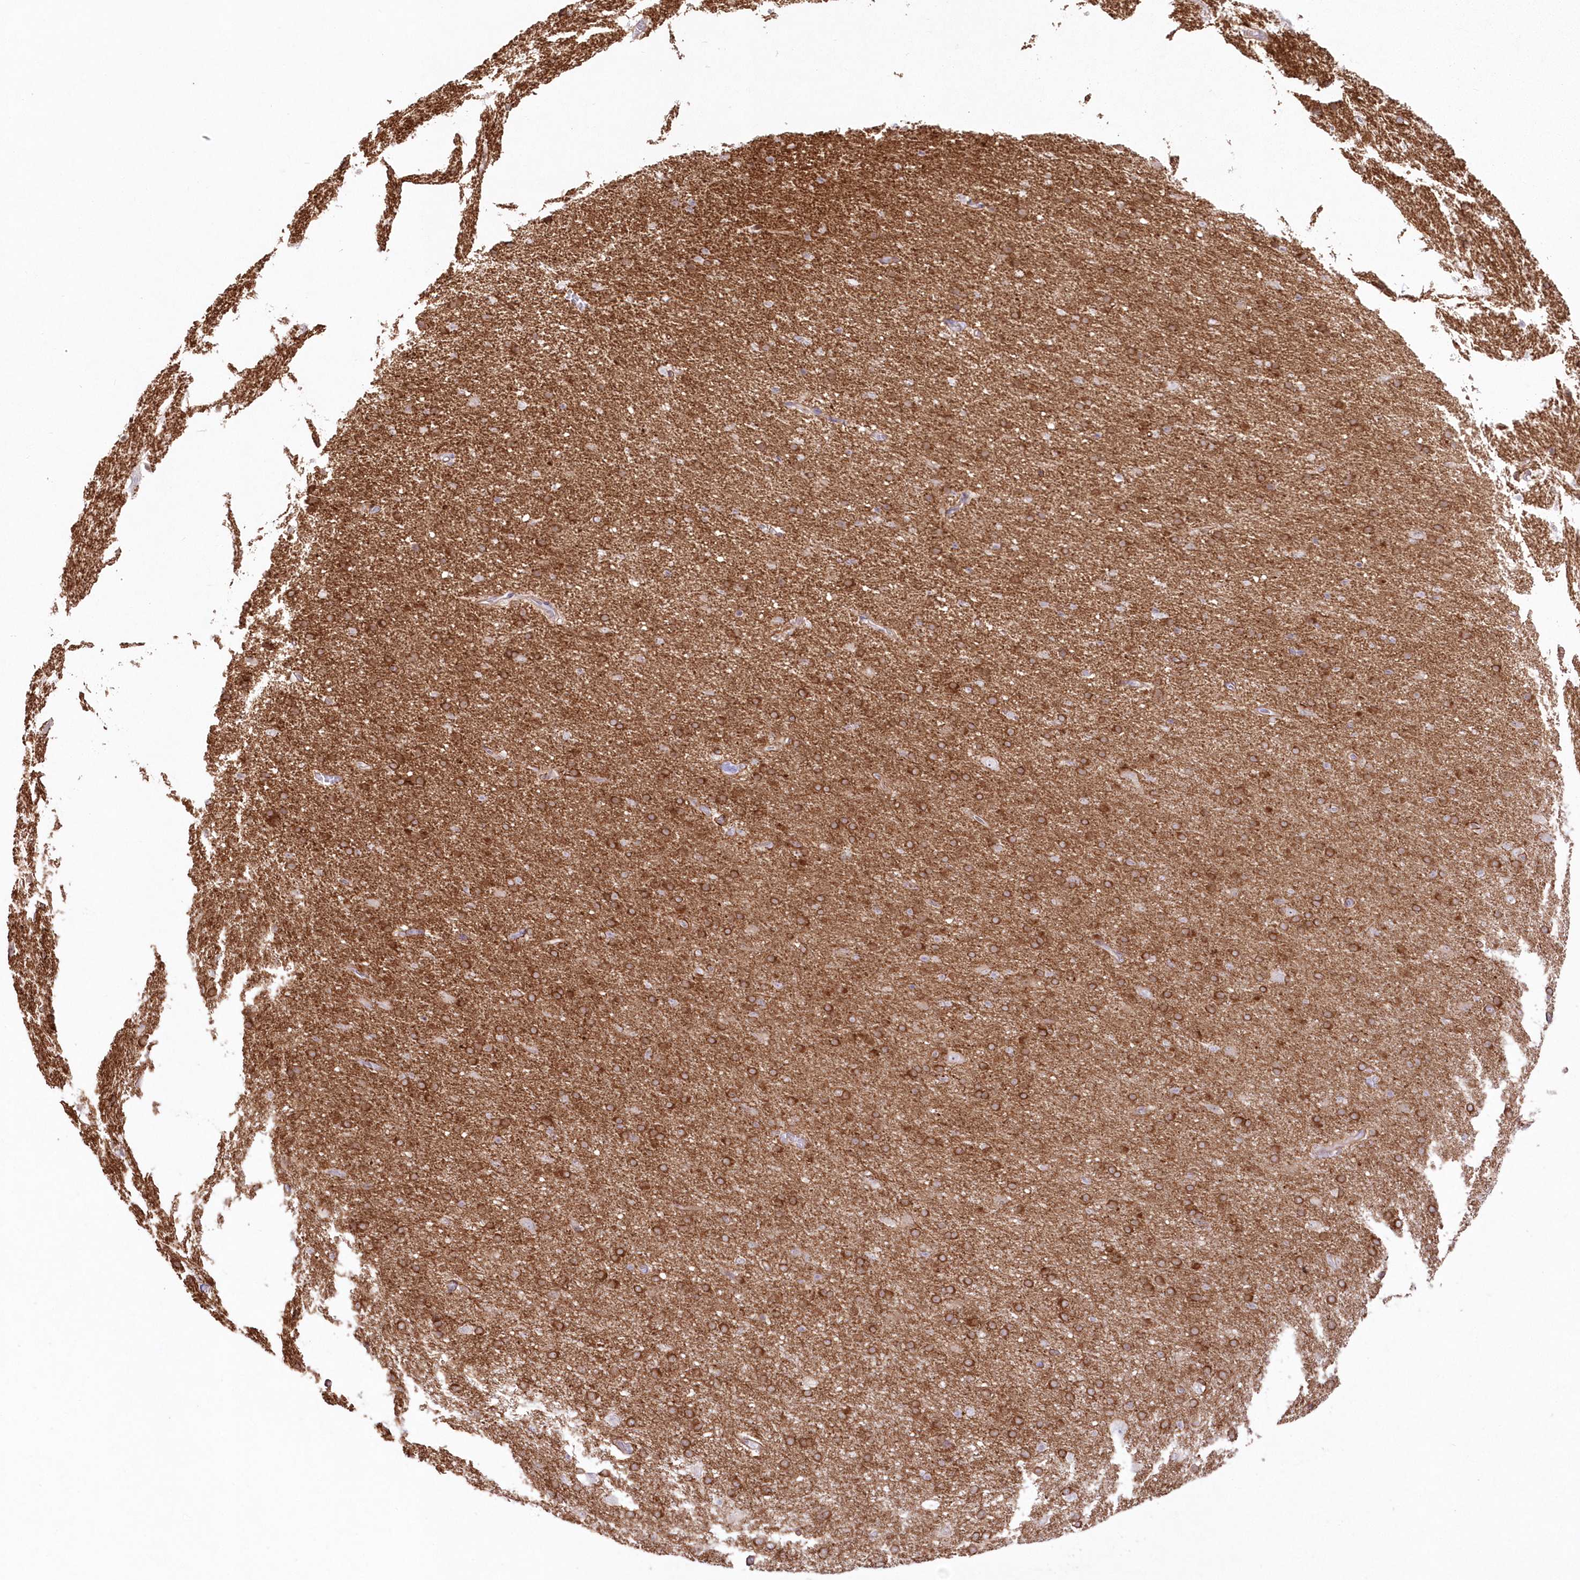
{"staining": {"intensity": "negative", "quantity": "none", "location": "none"}, "tissue": "cerebral cortex", "cell_type": "Endothelial cells", "image_type": "normal", "snomed": [{"axis": "morphology", "description": "Normal tissue, NOS"}, {"axis": "topography", "description": "Cerebral cortex"}], "caption": "High magnification brightfield microscopy of benign cerebral cortex stained with DAB (brown) and counterstained with hematoxylin (blue): endothelial cells show no significant staining. (DAB immunohistochemistry (IHC) visualized using brightfield microscopy, high magnification).", "gene": "SH3PXD2B", "patient": {"sex": "male", "age": 62}}